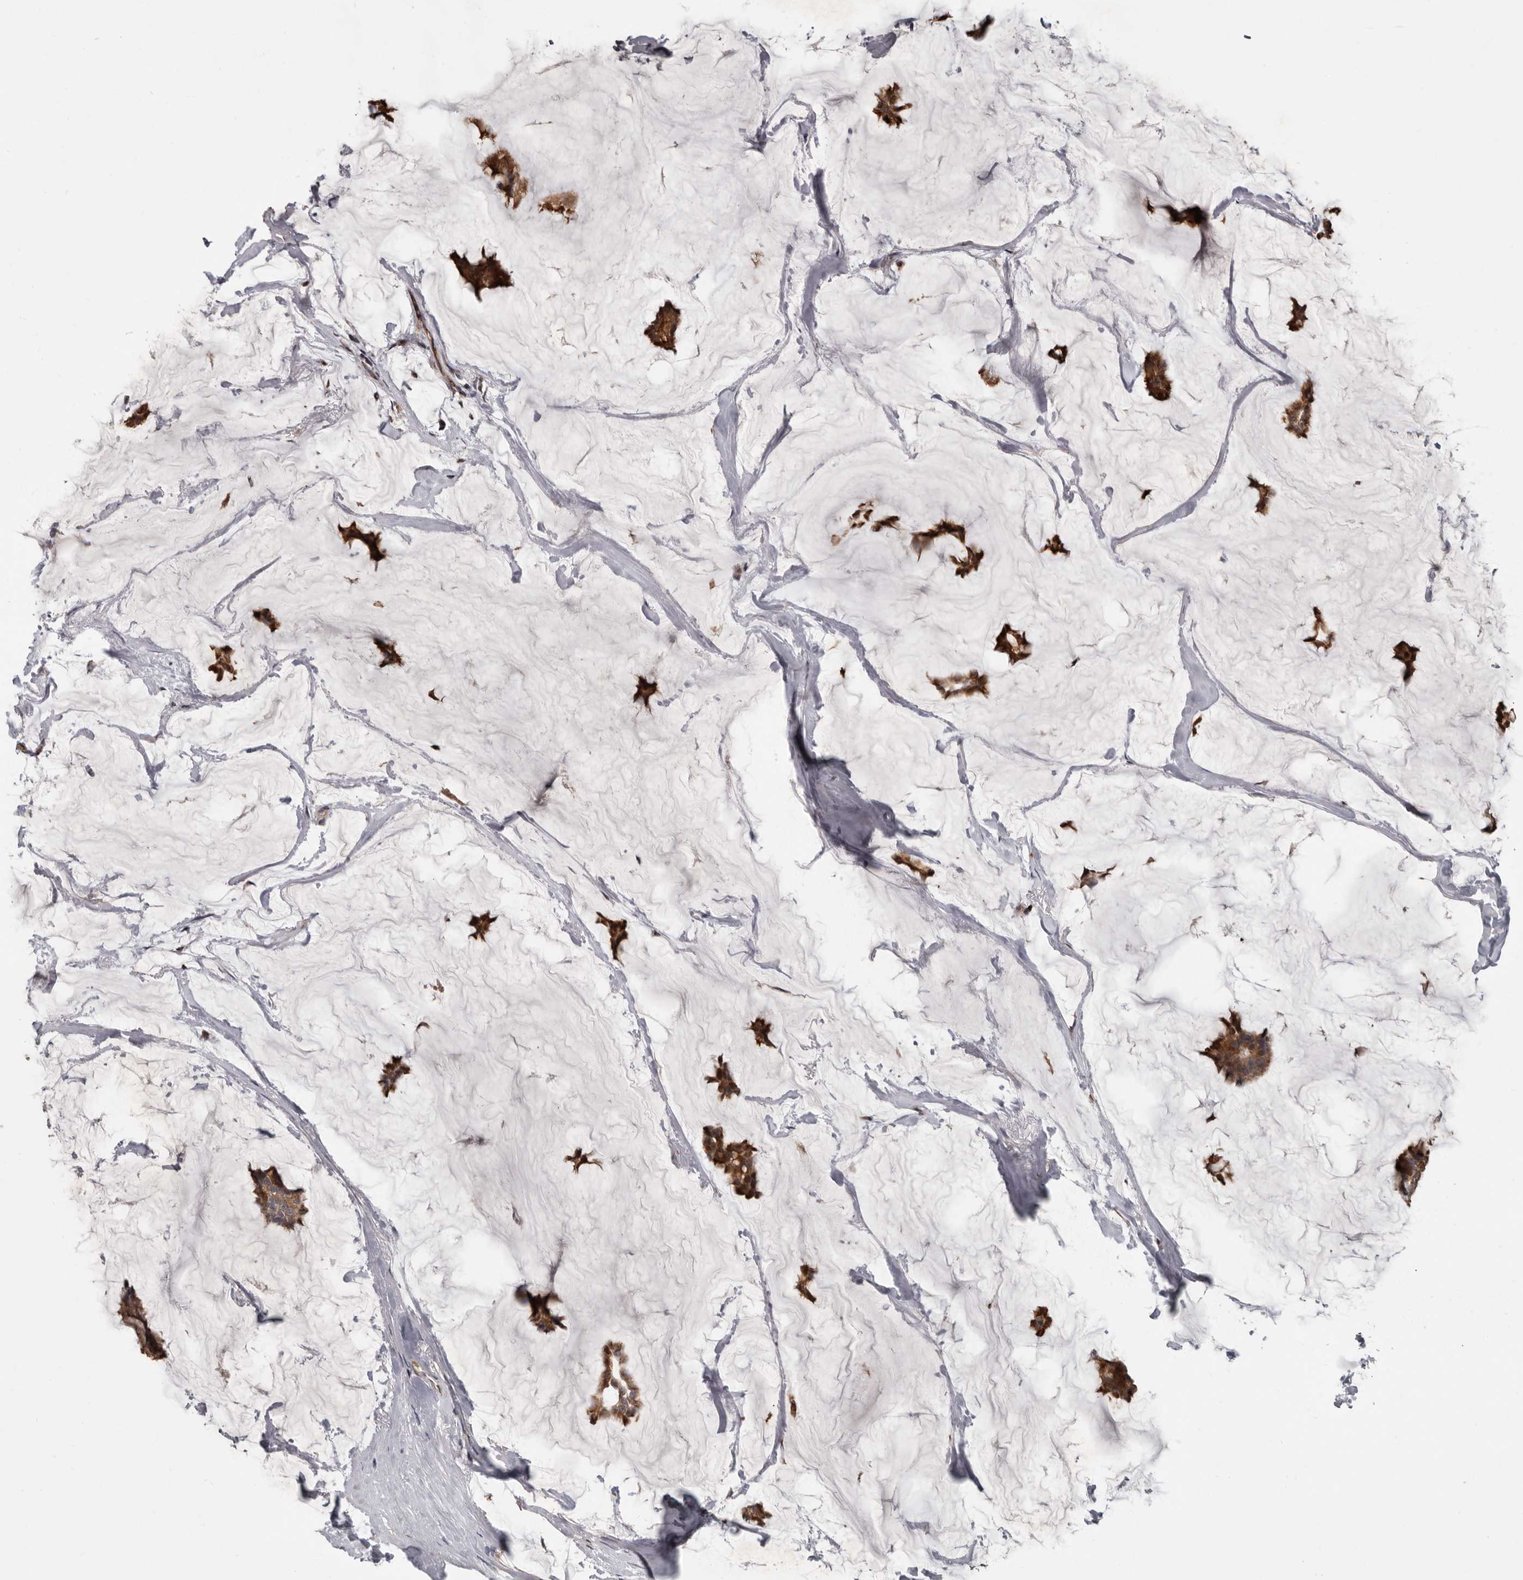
{"staining": {"intensity": "moderate", "quantity": ">75%", "location": "cytoplasmic/membranous"}, "tissue": "breast cancer", "cell_type": "Tumor cells", "image_type": "cancer", "snomed": [{"axis": "morphology", "description": "Duct carcinoma"}, {"axis": "topography", "description": "Breast"}], "caption": "High-power microscopy captured an immunohistochemistry (IHC) image of breast cancer (invasive ductal carcinoma), revealing moderate cytoplasmic/membranous positivity in approximately >75% of tumor cells.", "gene": "FGFR4", "patient": {"sex": "female", "age": 93}}